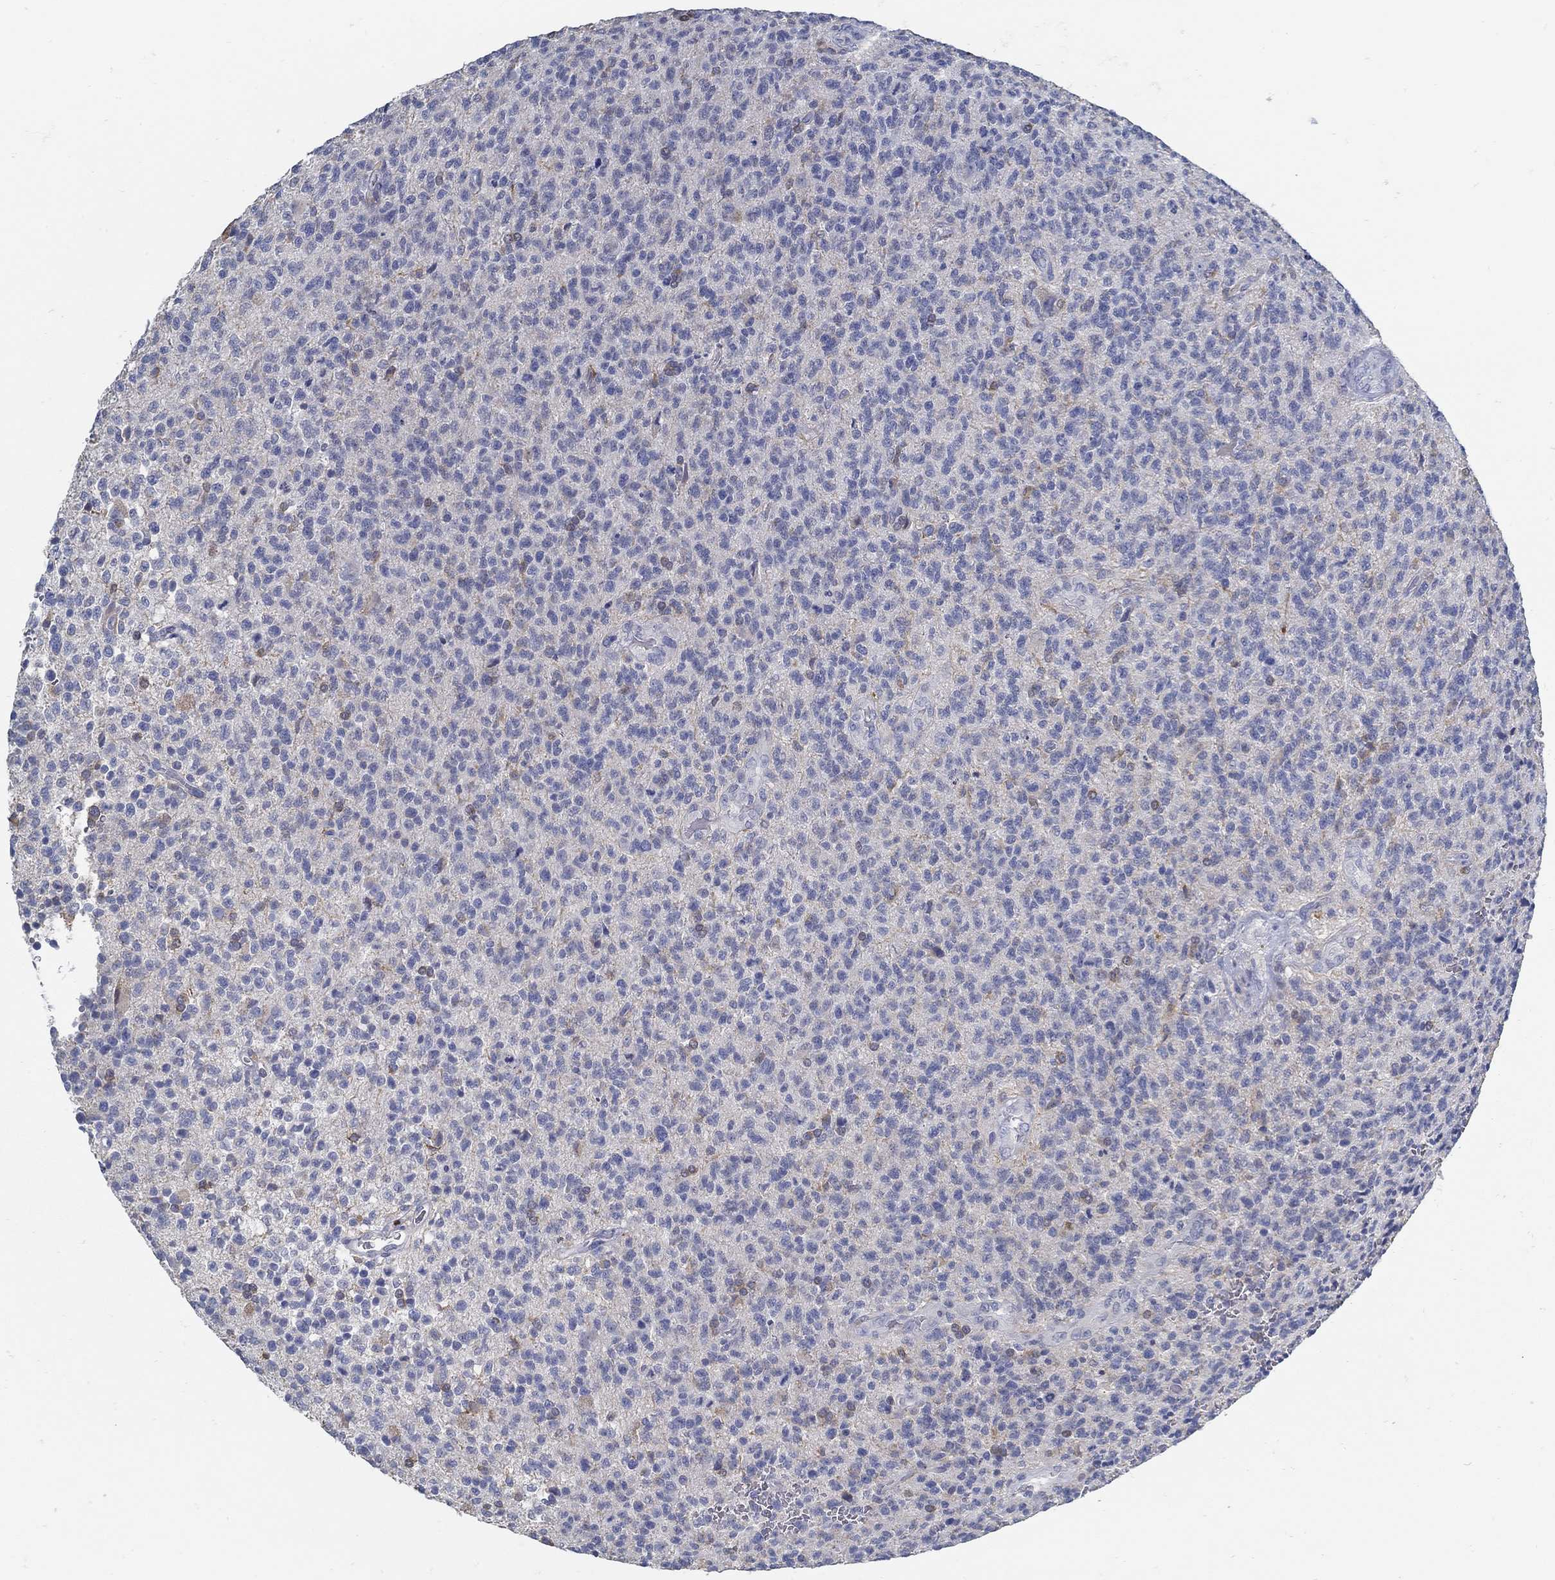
{"staining": {"intensity": "negative", "quantity": "none", "location": "none"}, "tissue": "glioma", "cell_type": "Tumor cells", "image_type": "cancer", "snomed": [{"axis": "morphology", "description": "Glioma, malignant, High grade"}, {"axis": "topography", "description": "Brain"}], "caption": "This is an IHC histopathology image of glioma. There is no staining in tumor cells.", "gene": "ZFAND4", "patient": {"sex": "male", "age": 56}}